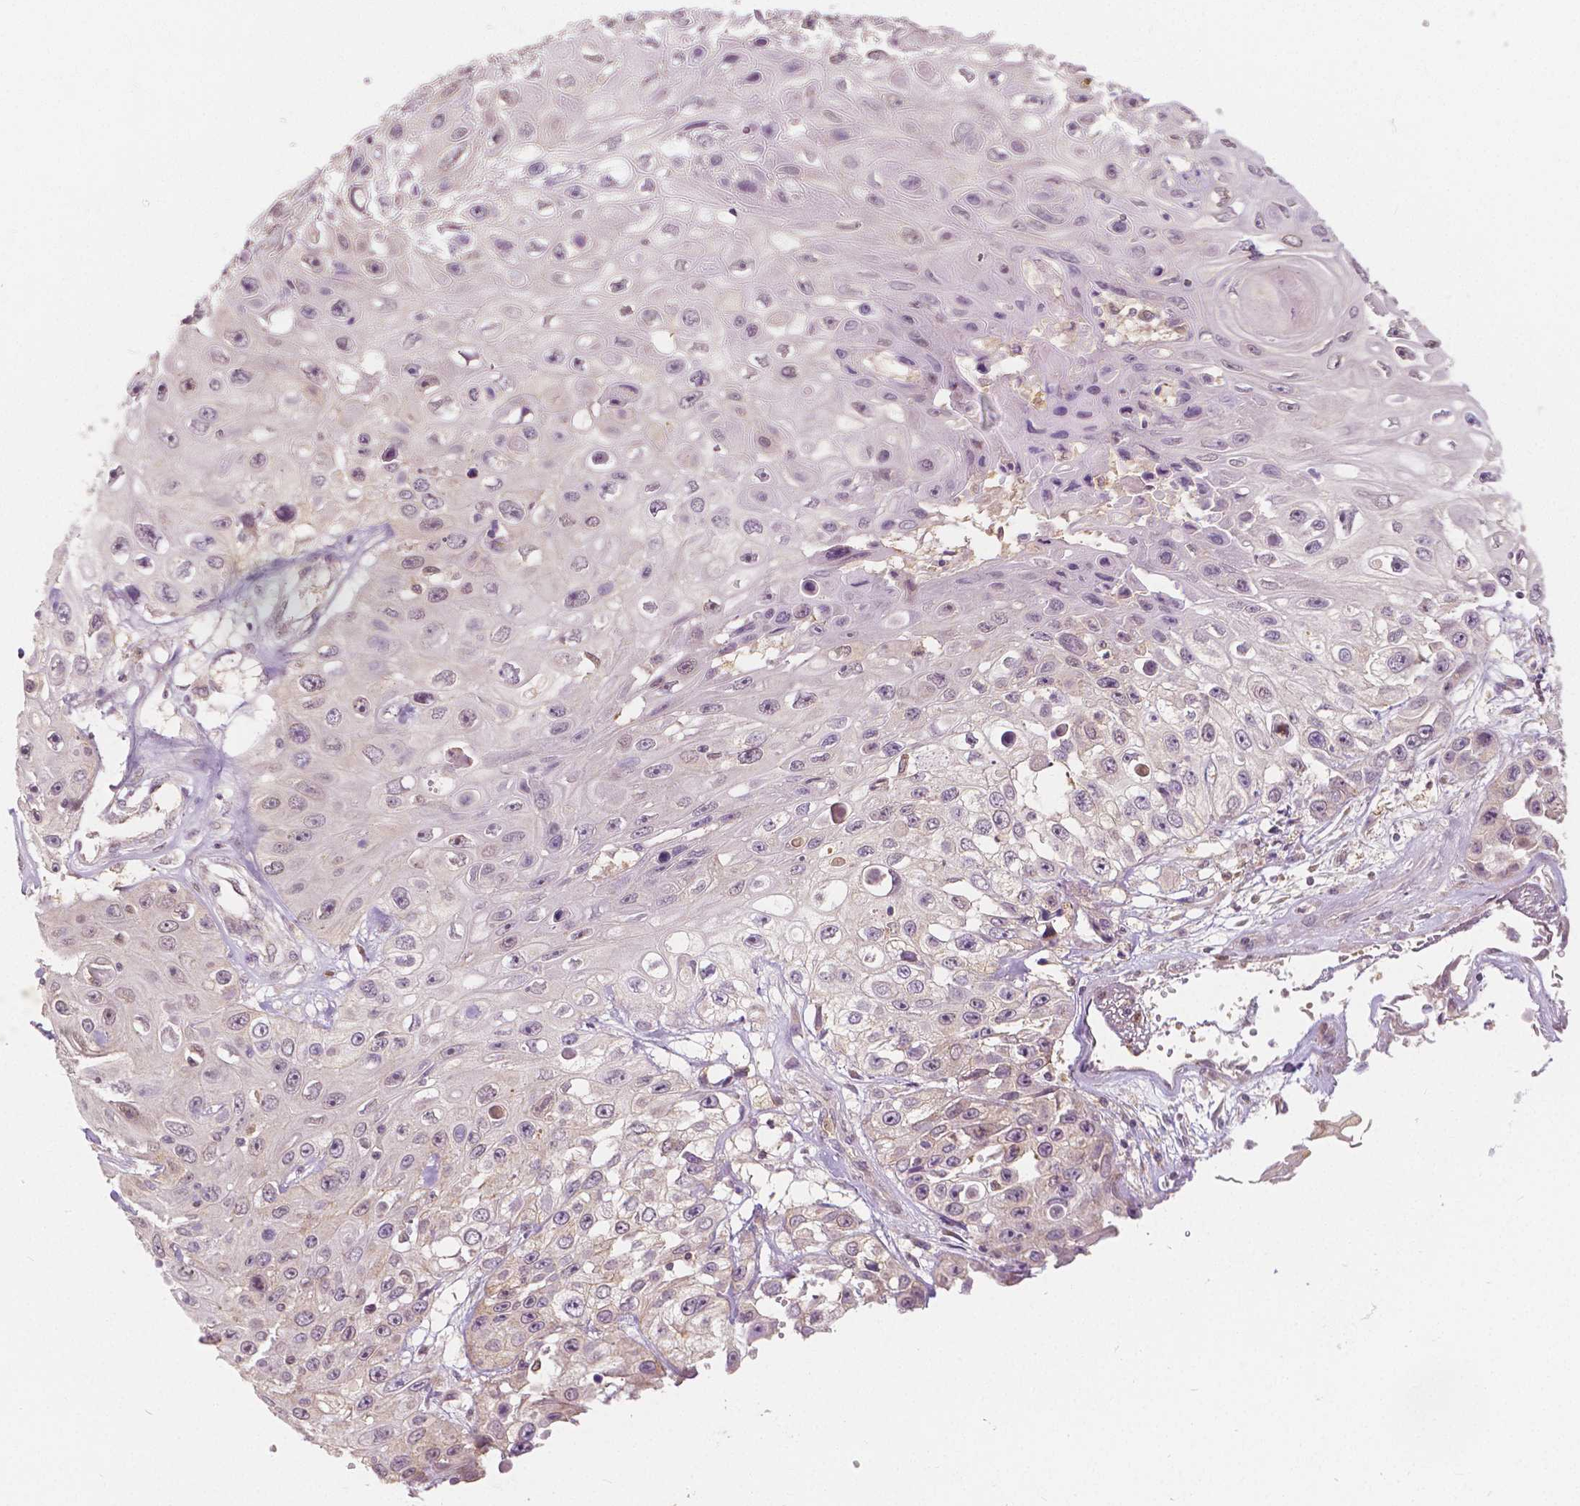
{"staining": {"intensity": "moderate", "quantity": "<25%", "location": "nuclear"}, "tissue": "skin cancer", "cell_type": "Tumor cells", "image_type": "cancer", "snomed": [{"axis": "morphology", "description": "Squamous cell carcinoma, NOS"}, {"axis": "topography", "description": "Skin"}], "caption": "Immunohistochemistry photomicrograph of squamous cell carcinoma (skin) stained for a protein (brown), which reveals low levels of moderate nuclear expression in about <25% of tumor cells.", "gene": "NAPRT", "patient": {"sex": "male", "age": 82}}